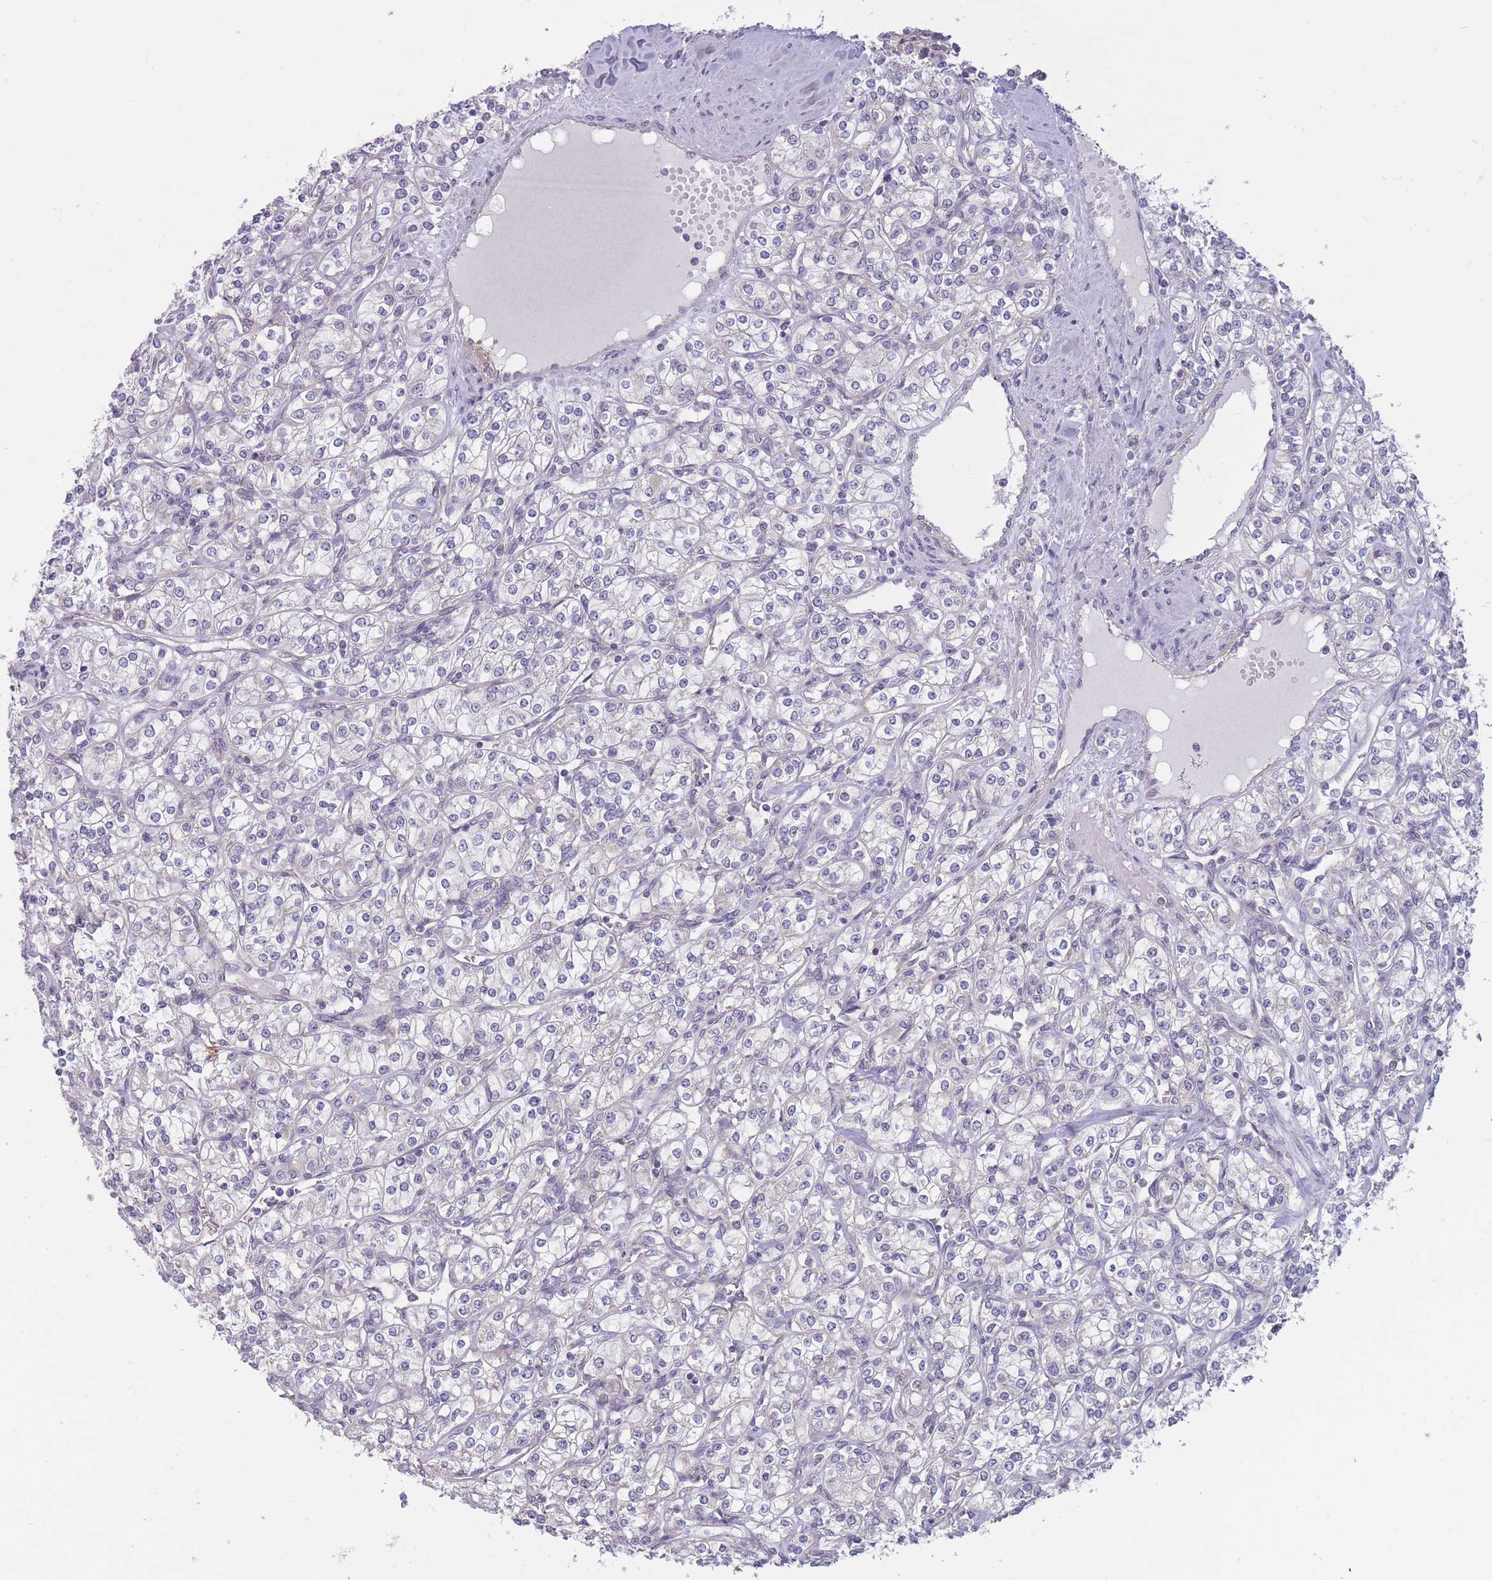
{"staining": {"intensity": "negative", "quantity": "none", "location": "none"}, "tissue": "renal cancer", "cell_type": "Tumor cells", "image_type": "cancer", "snomed": [{"axis": "morphology", "description": "Adenocarcinoma, NOS"}, {"axis": "topography", "description": "Kidney"}], "caption": "Immunohistochemical staining of human adenocarcinoma (renal) shows no significant positivity in tumor cells. (DAB immunohistochemistry visualized using brightfield microscopy, high magnification).", "gene": "MRPS18C", "patient": {"sex": "male", "age": 77}}